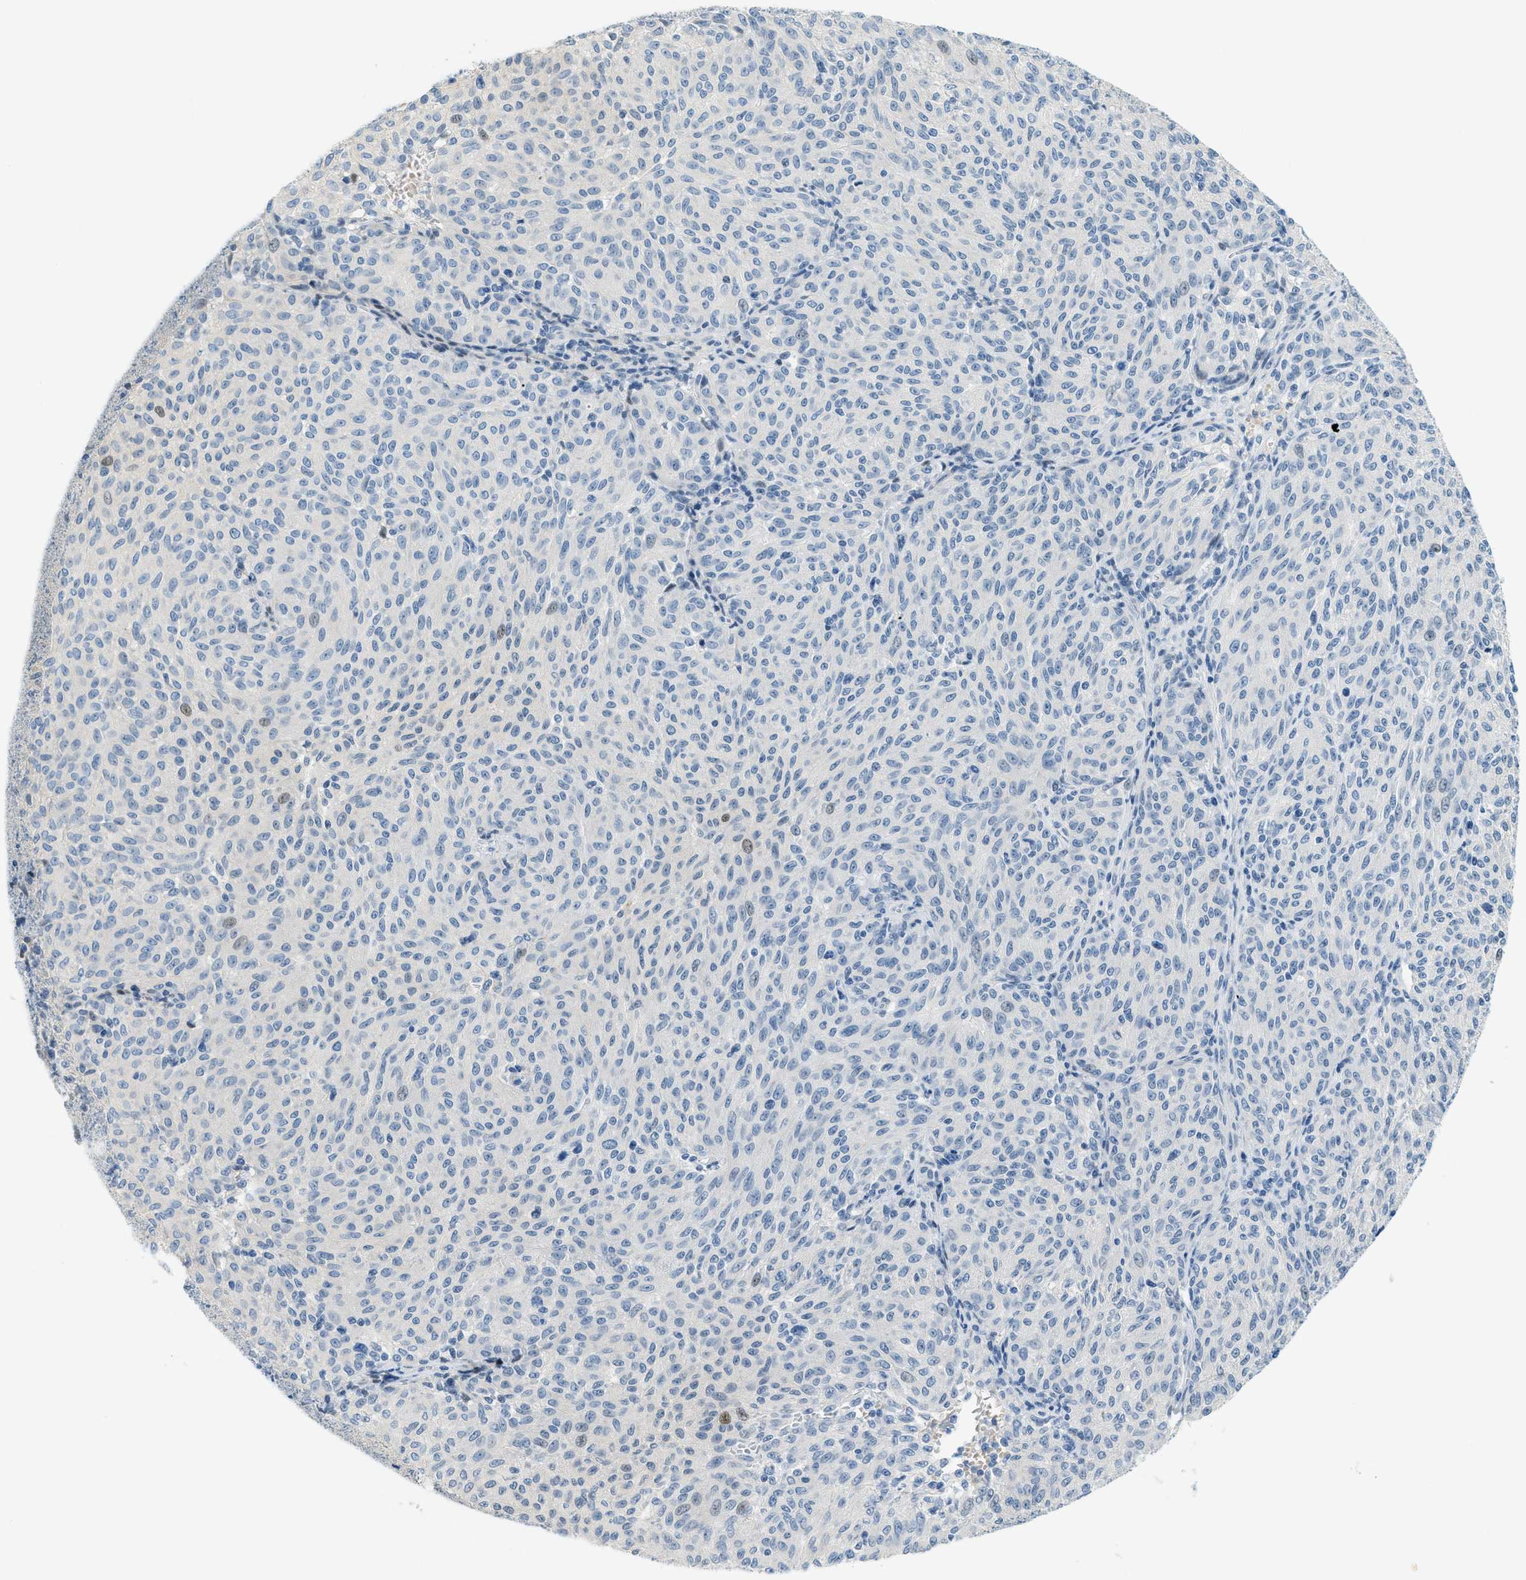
{"staining": {"intensity": "negative", "quantity": "none", "location": "none"}, "tissue": "melanoma", "cell_type": "Tumor cells", "image_type": "cancer", "snomed": [{"axis": "morphology", "description": "Malignant melanoma, NOS"}, {"axis": "topography", "description": "Skin"}], "caption": "The histopathology image exhibits no significant positivity in tumor cells of malignant melanoma. The staining was performed using DAB to visualize the protein expression in brown, while the nuclei were stained in blue with hematoxylin (Magnification: 20x).", "gene": "CYP4X1", "patient": {"sex": "female", "age": 72}}